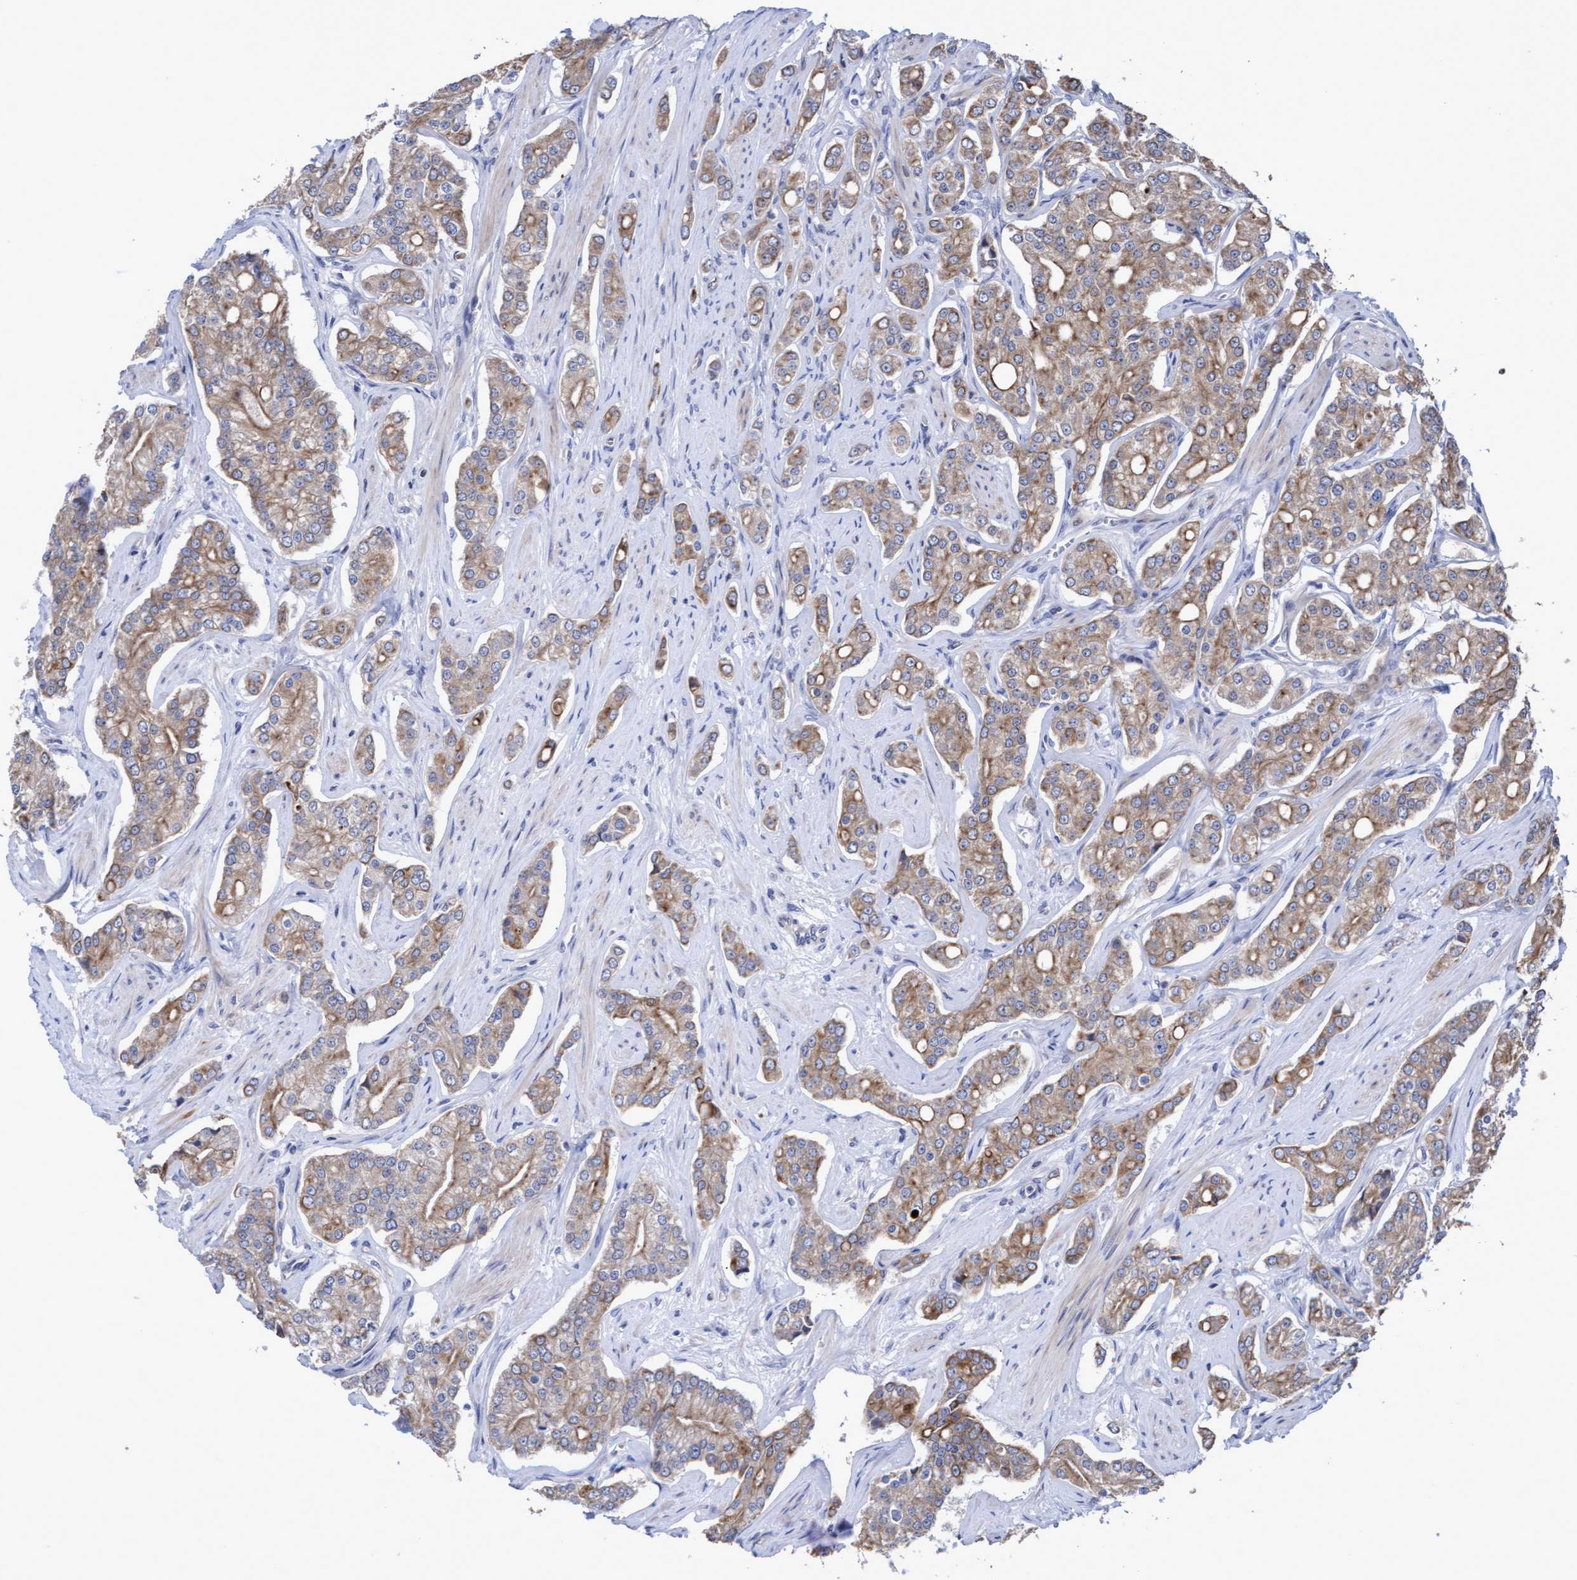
{"staining": {"intensity": "weak", "quantity": ">75%", "location": "cytoplasmic/membranous"}, "tissue": "prostate cancer", "cell_type": "Tumor cells", "image_type": "cancer", "snomed": [{"axis": "morphology", "description": "Adenocarcinoma, High grade"}, {"axis": "topography", "description": "Prostate"}], "caption": "Protein staining of adenocarcinoma (high-grade) (prostate) tissue demonstrates weak cytoplasmic/membranous positivity in approximately >75% of tumor cells.", "gene": "KRT24", "patient": {"sex": "male", "age": 71}}